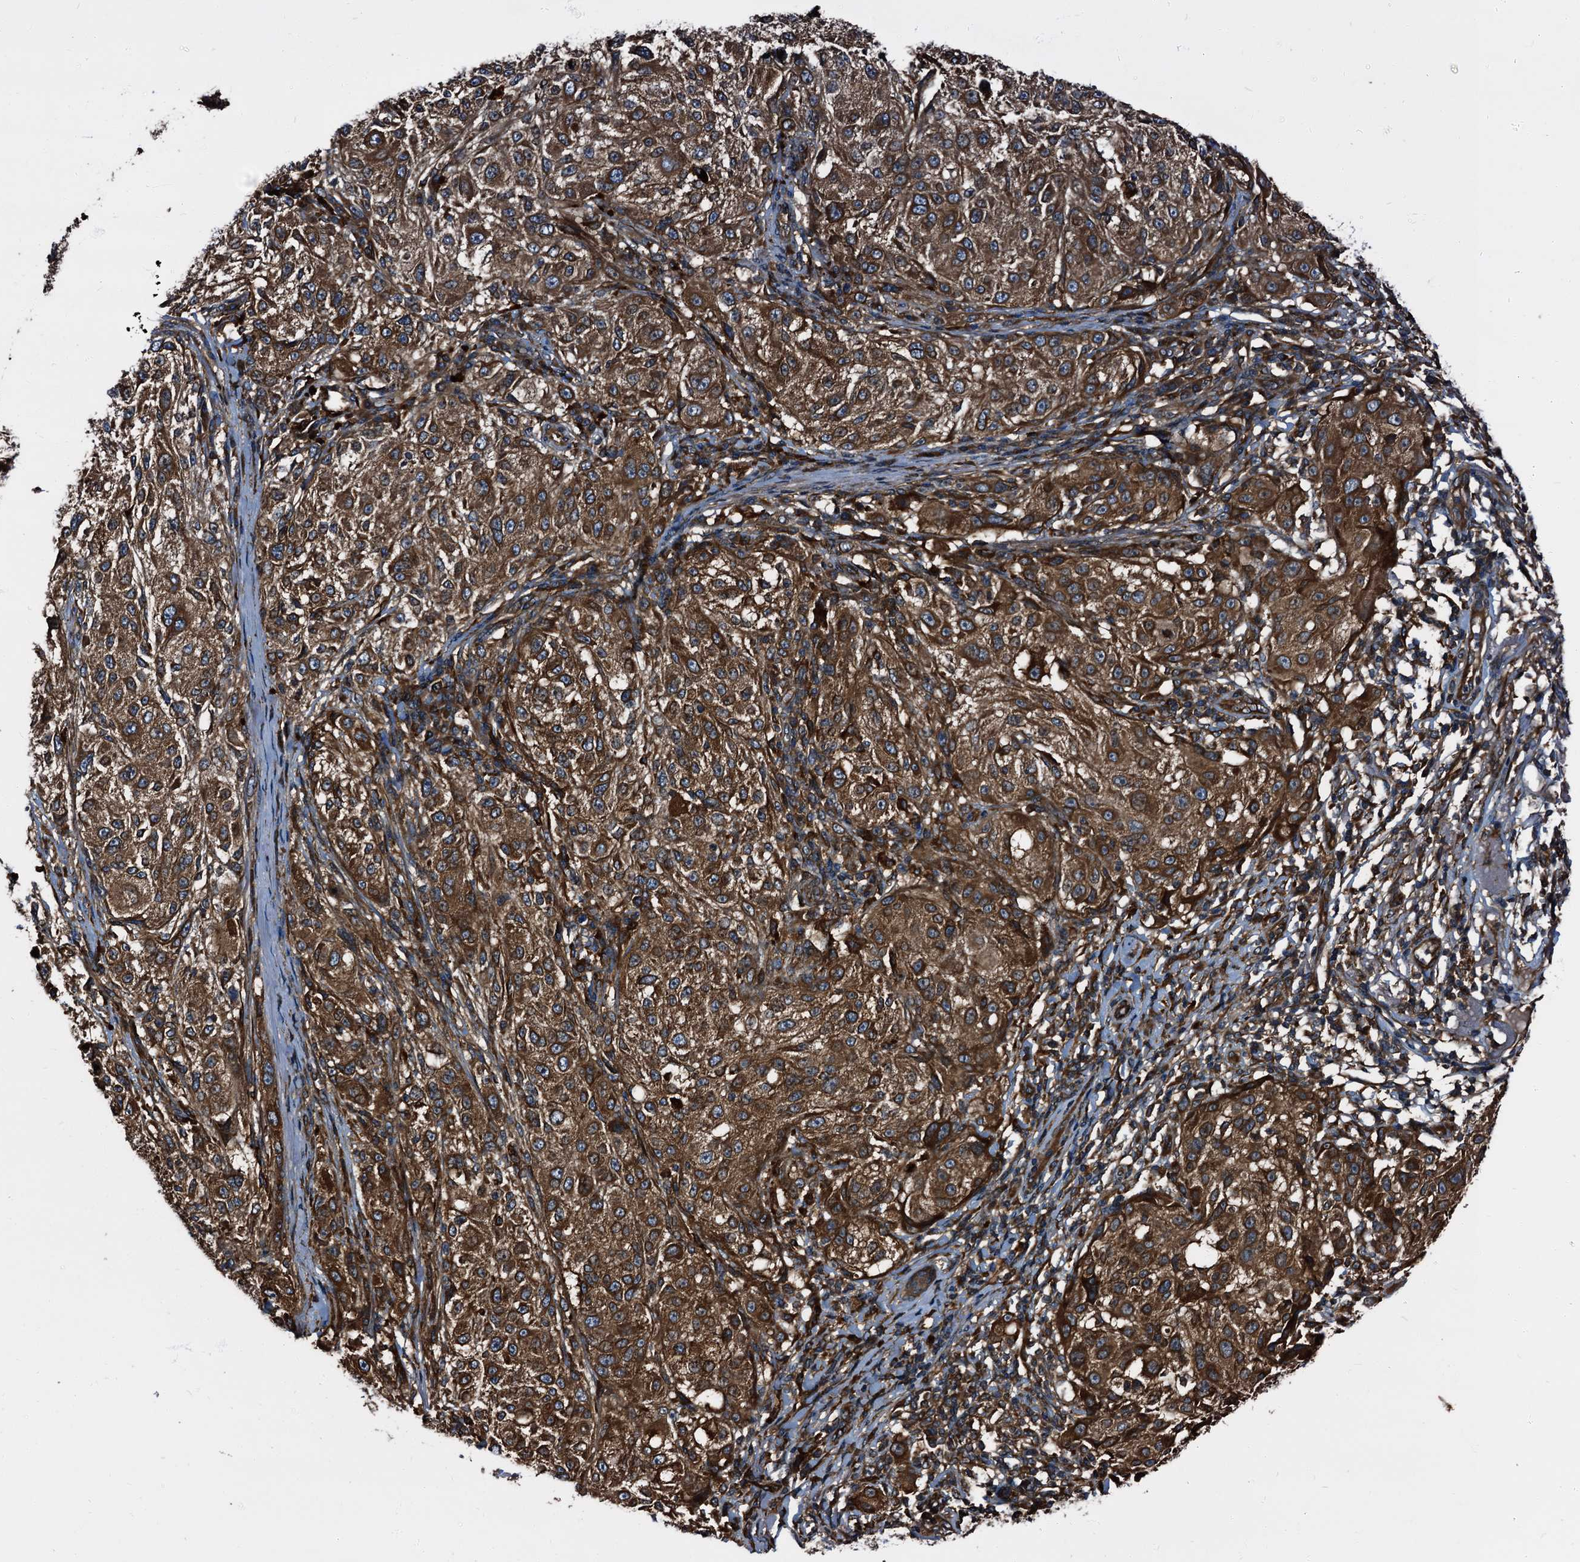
{"staining": {"intensity": "strong", "quantity": ">75%", "location": "cytoplasmic/membranous"}, "tissue": "melanoma", "cell_type": "Tumor cells", "image_type": "cancer", "snomed": [{"axis": "morphology", "description": "Necrosis, NOS"}, {"axis": "morphology", "description": "Malignant melanoma, NOS"}, {"axis": "topography", "description": "Skin"}], "caption": "Strong cytoplasmic/membranous expression is present in about >75% of tumor cells in melanoma. The protein is stained brown, and the nuclei are stained in blue (DAB (3,3'-diaminobenzidine) IHC with brightfield microscopy, high magnification).", "gene": "PEX5", "patient": {"sex": "female", "age": 87}}